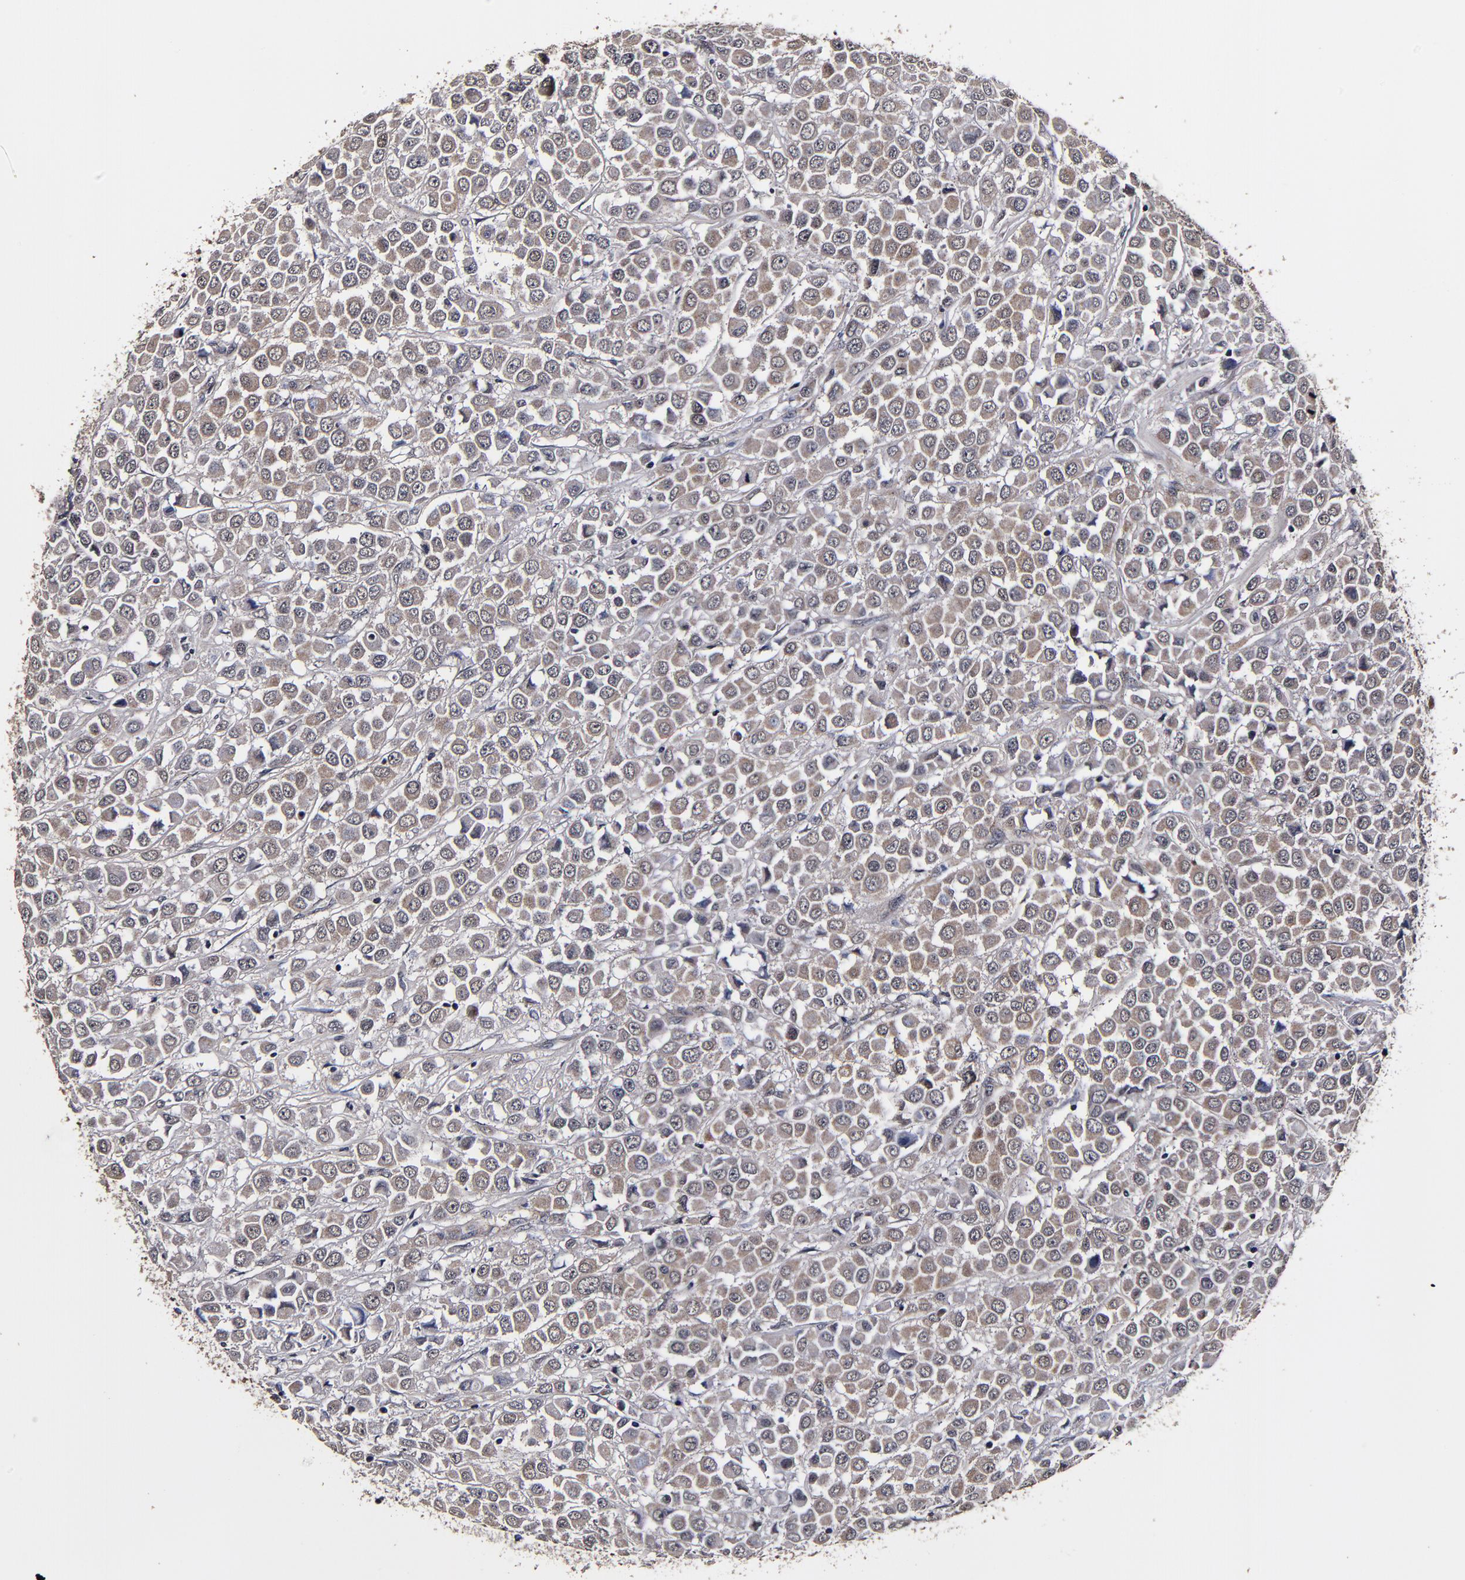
{"staining": {"intensity": "weak", "quantity": ">75%", "location": "cytoplasmic/membranous"}, "tissue": "breast cancer", "cell_type": "Tumor cells", "image_type": "cancer", "snomed": [{"axis": "morphology", "description": "Duct carcinoma"}, {"axis": "topography", "description": "Breast"}], "caption": "Brown immunohistochemical staining in breast cancer (infiltrating ductal carcinoma) exhibits weak cytoplasmic/membranous staining in about >75% of tumor cells.", "gene": "MMP15", "patient": {"sex": "female", "age": 61}}